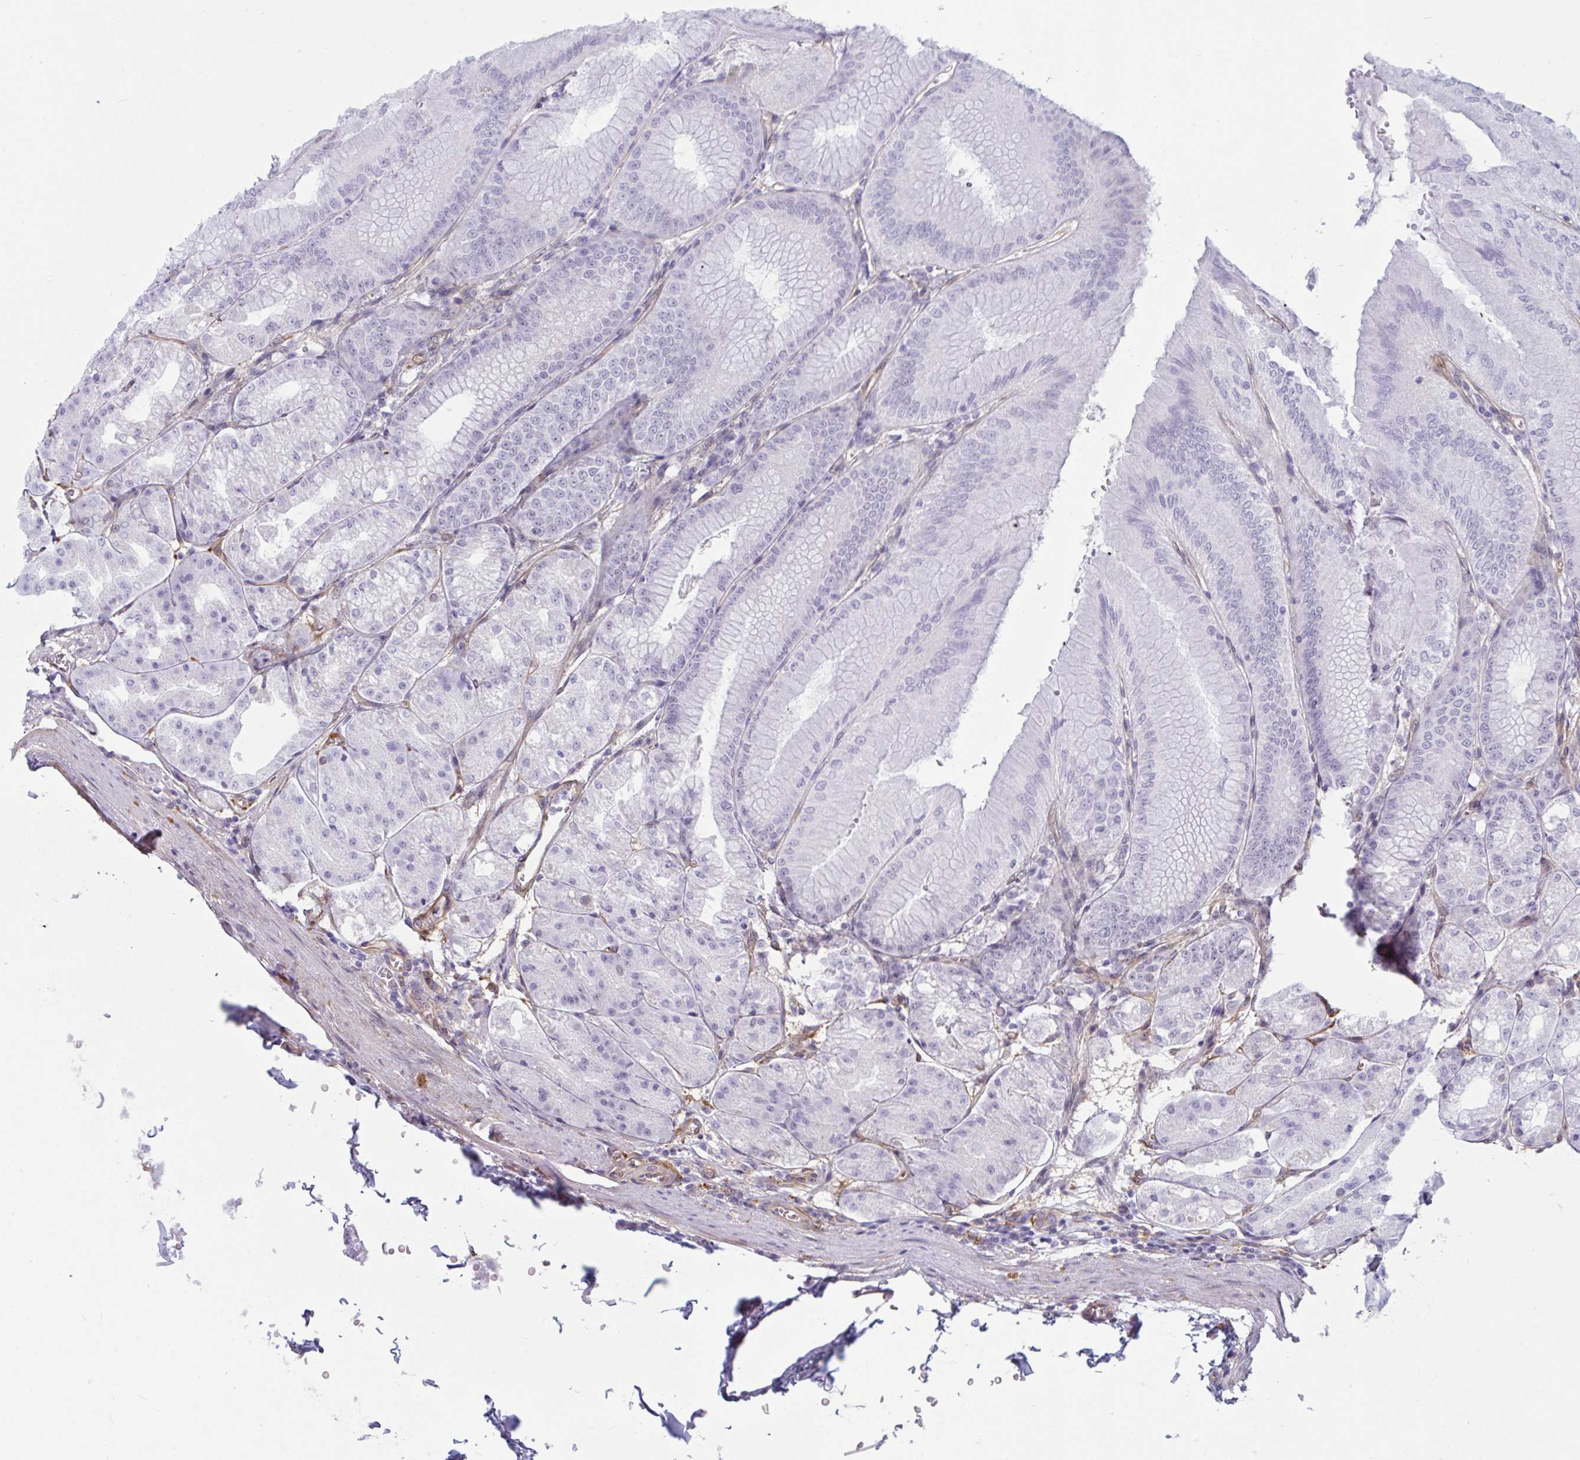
{"staining": {"intensity": "negative", "quantity": "none", "location": "none"}, "tissue": "stomach", "cell_type": "Glandular cells", "image_type": "normal", "snomed": [{"axis": "morphology", "description": "Normal tissue, NOS"}, {"axis": "topography", "description": "Stomach, lower"}], "caption": "The micrograph displays no staining of glandular cells in unremarkable stomach. The staining was performed using DAB to visualize the protein expression in brown, while the nuclei were stained in blue with hematoxylin (Magnification: 20x).", "gene": "PRRT4", "patient": {"sex": "male", "age": 71}}